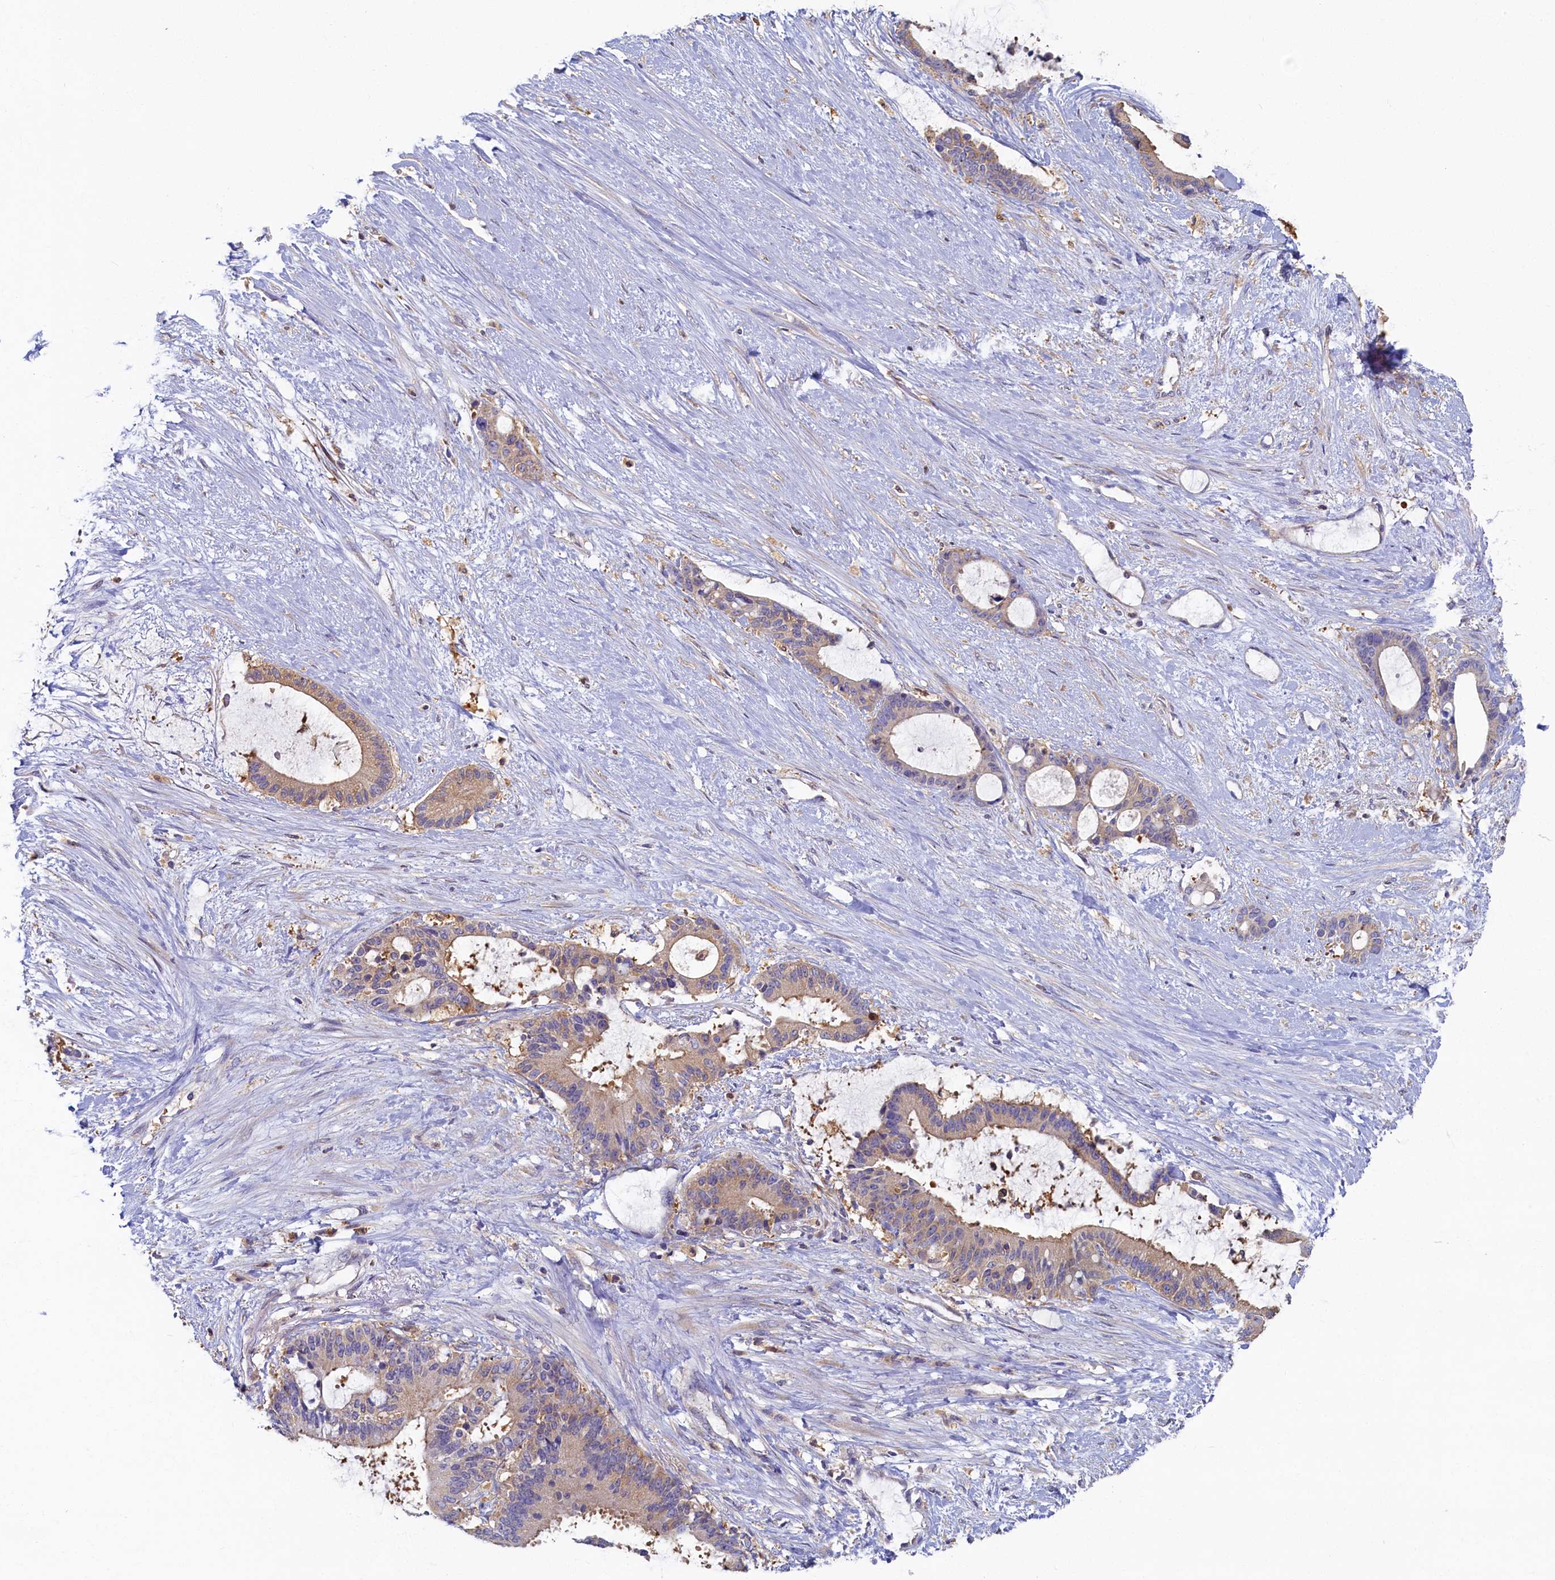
{"staining": {"intensity": "weak", "quantity": ">75%", "location": "cytoplasmic/membranous"}, "tissue": "liver cancer", "cell_type": "Tumor cells", "image_type": "cancer", "snomed": [{"axis": "morphology", "description": "Normal tissue, NOS"}, {"axis": "morphology", "description": "Cholangiocarcinoma"}, {"axis": "topography", "description": "Liver"}, {"axis": "topography", "description": "Peripheral nerve tissue"}], "caption": "An immunohistochemistry (IHC) photomicrograph of neoplastic tissue is shown. Protein staining in brown highlights weak cytoplasmic/membranous positivity in liver cancer (cholangiocarcinoma) within tumor cells.", "gene": "TIMM8B", "patient": {"sex": "female", "age": 73}}